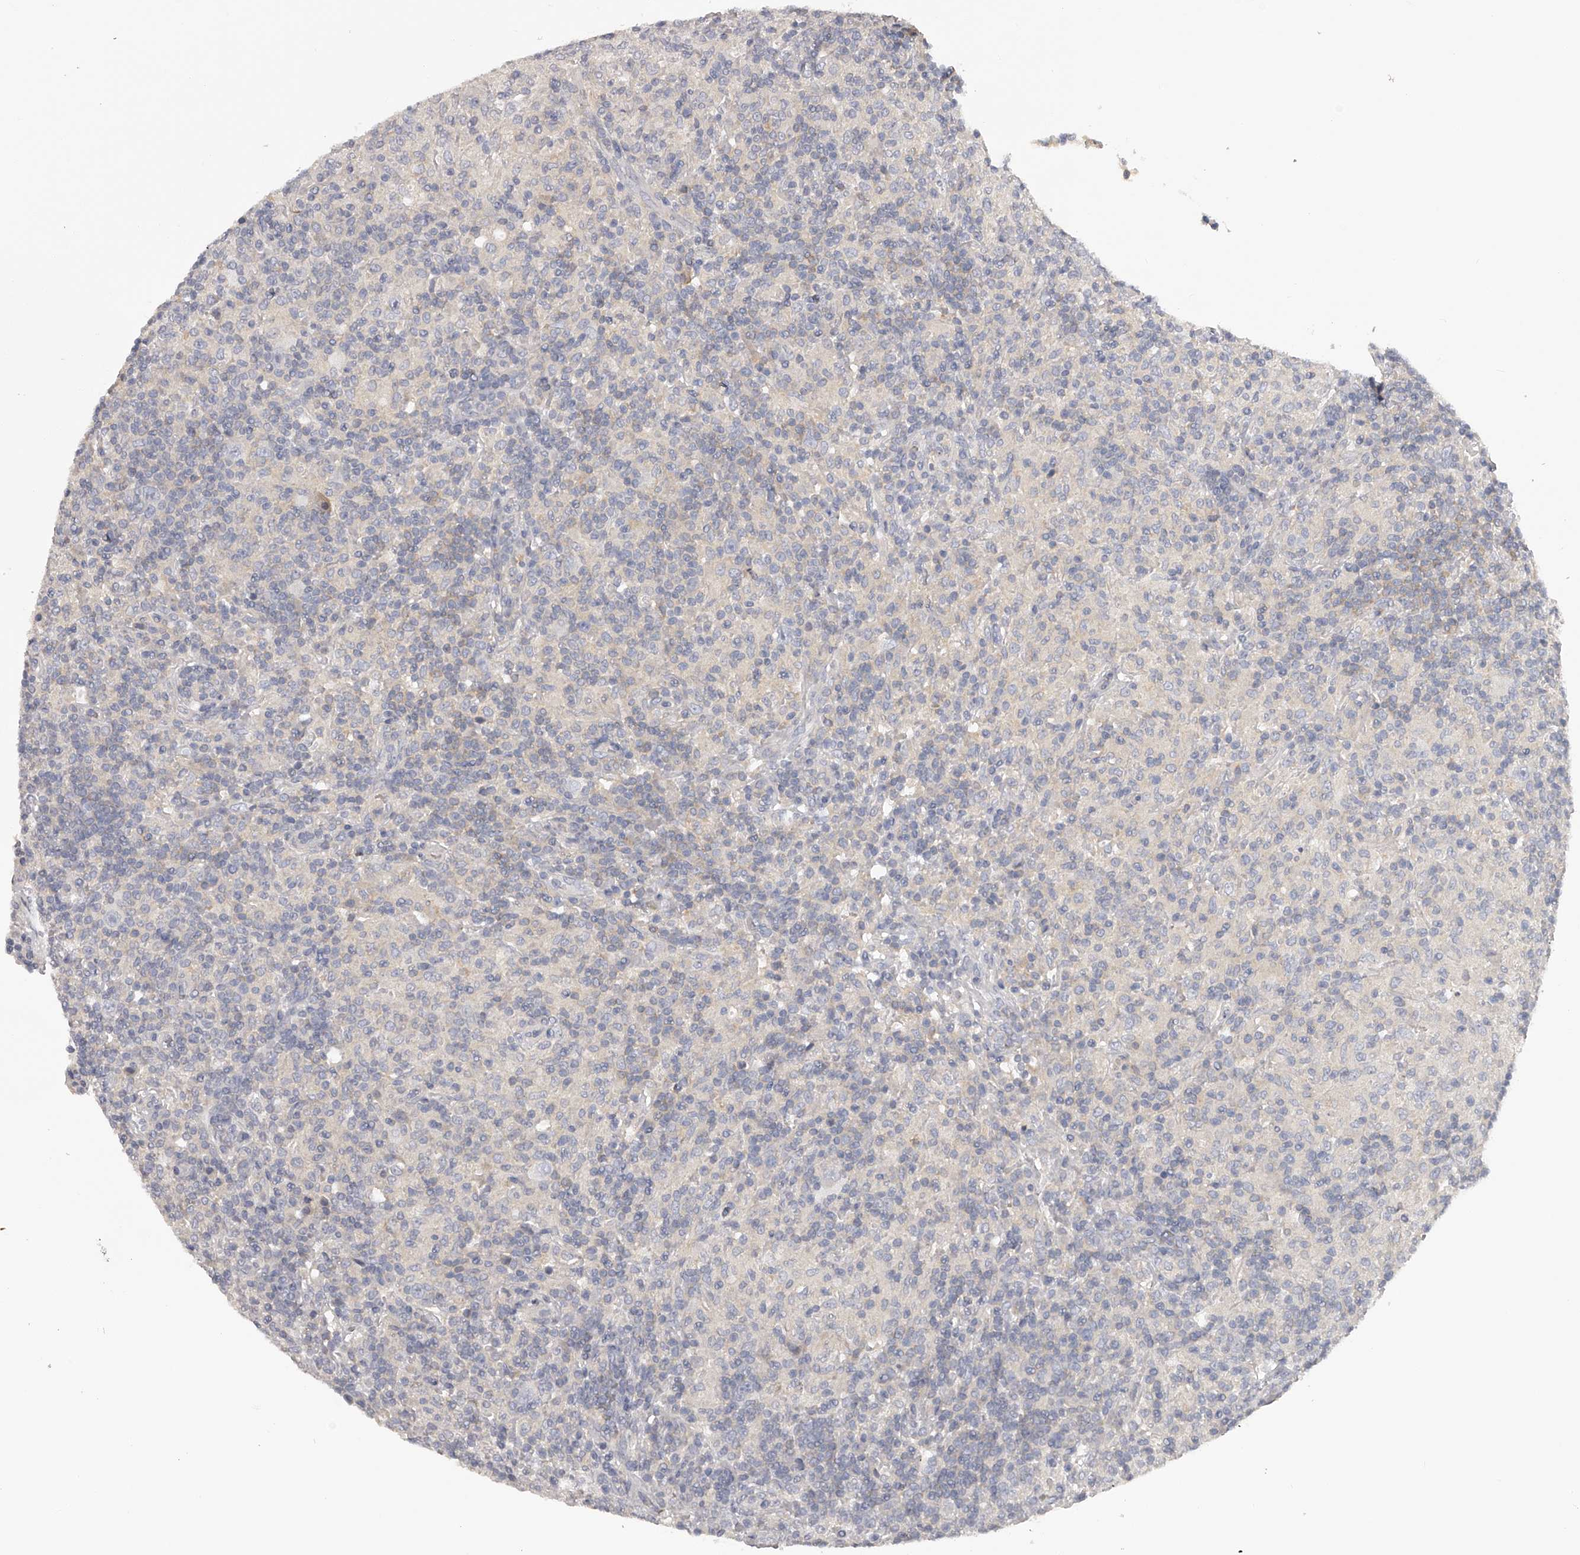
{"staining": {"intensity": "negative", "quantity": "none", "location": "none"}, "tissue": "lymphoma", "cell_type": "Tumor cells", "image_type": "cancer", "snomed": [{"axis": "morphology", "description": "Hodgkin's disease, NOS"}, {"axis": "topography", "description": "Lymph node"}], "caption": "An immunohistochemistry (IHC) image of Hodgkin's disease is shown. There is no staining in tumor cells of Hodgkin's disease. The staining is performed using DAB (3,3'-diaminobenzidine) brown chromogen with nuclei counter-stained in using hematoxylin.", "gene": "TNN", "patient": {"sex": "male", "age": 70}}